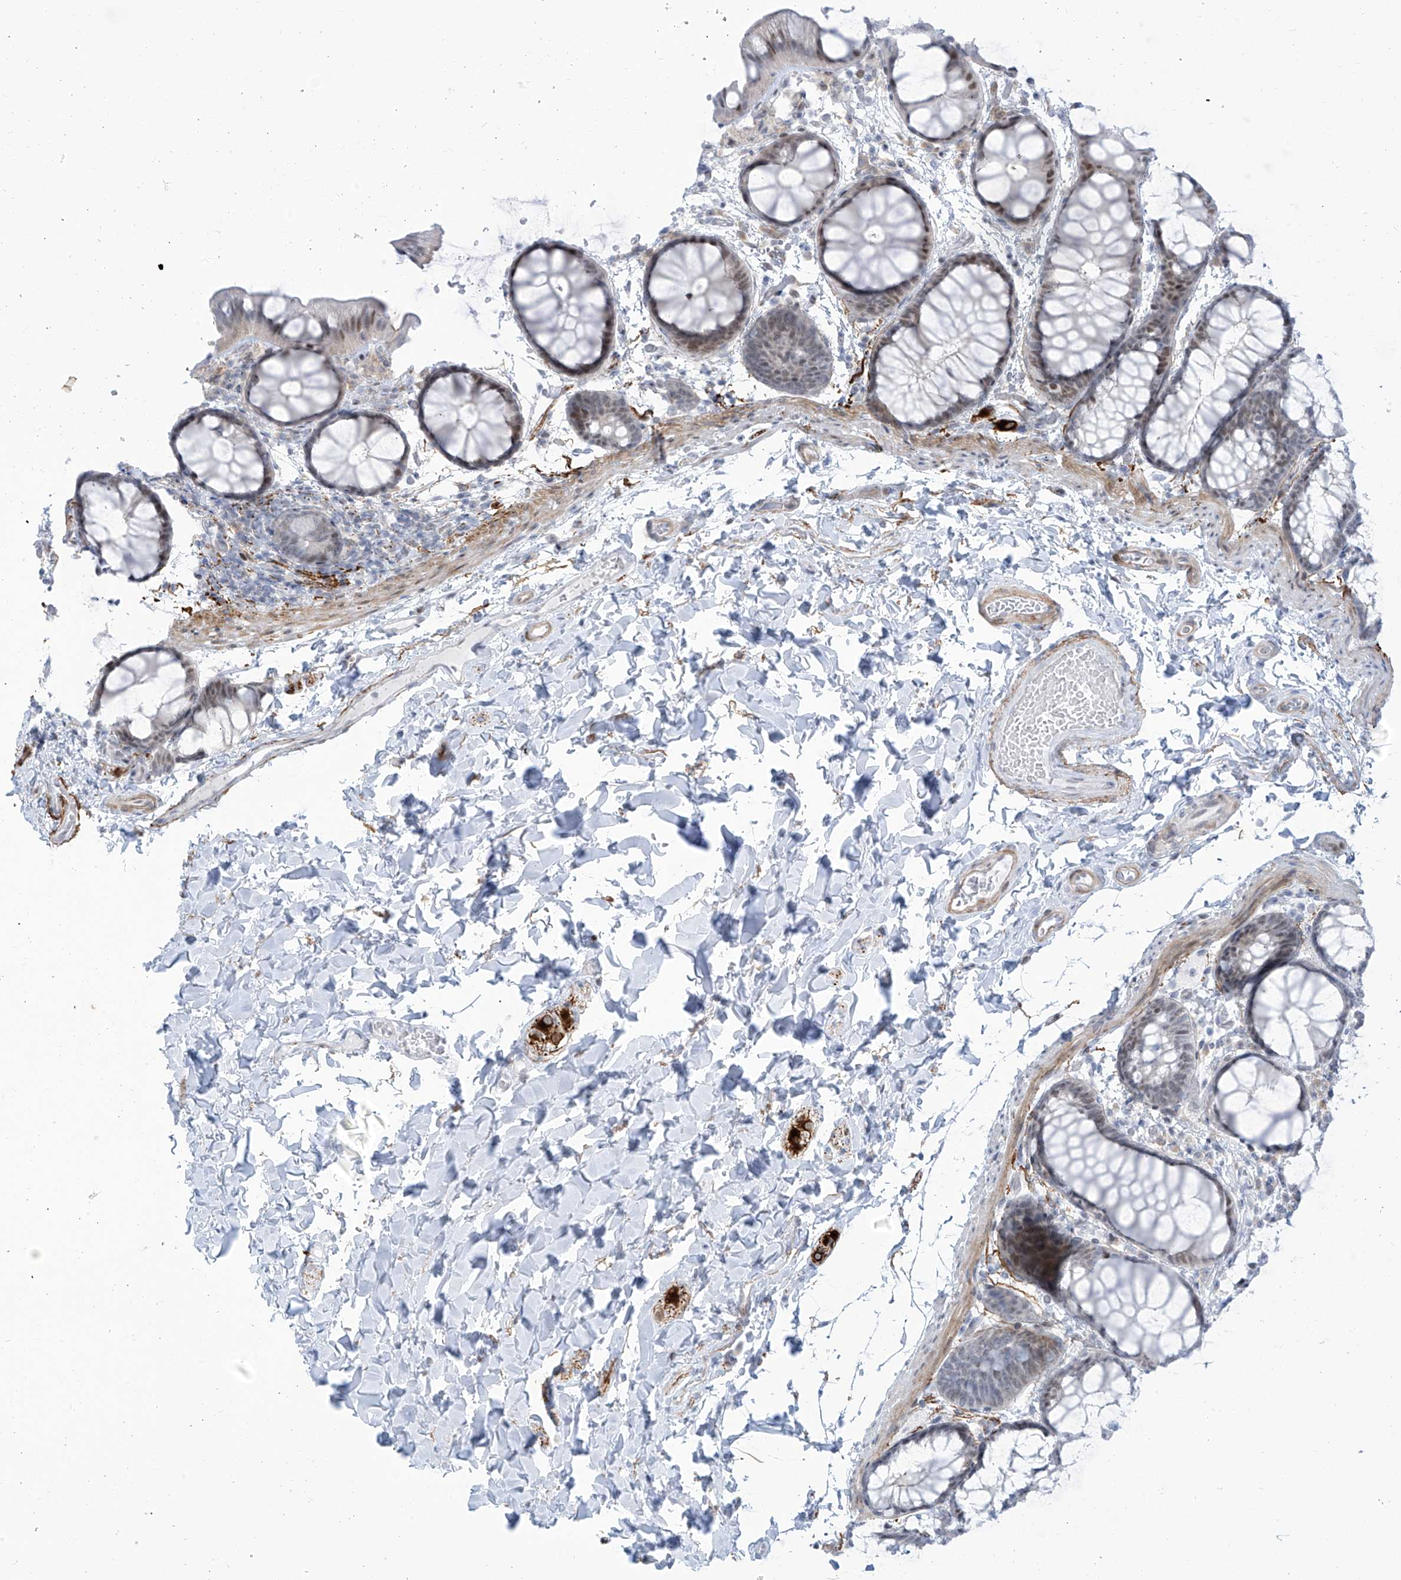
{"staining": {"intensity": "moderate", "quantity": "25%-75%", "location": "cytoplasmic/membranous"}, "tissue": "colon", "cell_type": "Endothelial cells", "image_type": "normal", "snomed": [{"axis": "morphology", "description": "Normal tissue, NOS"}, {"axis": "topography", "description": "Colon"}], "caption": "Moderate cytoplasmic/membranous positivity is present in about 25%-75% of endothelial cells in benign colon. (DAB (3,3'-diaminobenzidine) = brown stain, brightfield microscopy at high magnification).", "gene": "LIN9", "patient": {"sex": "male", "age": 47}}